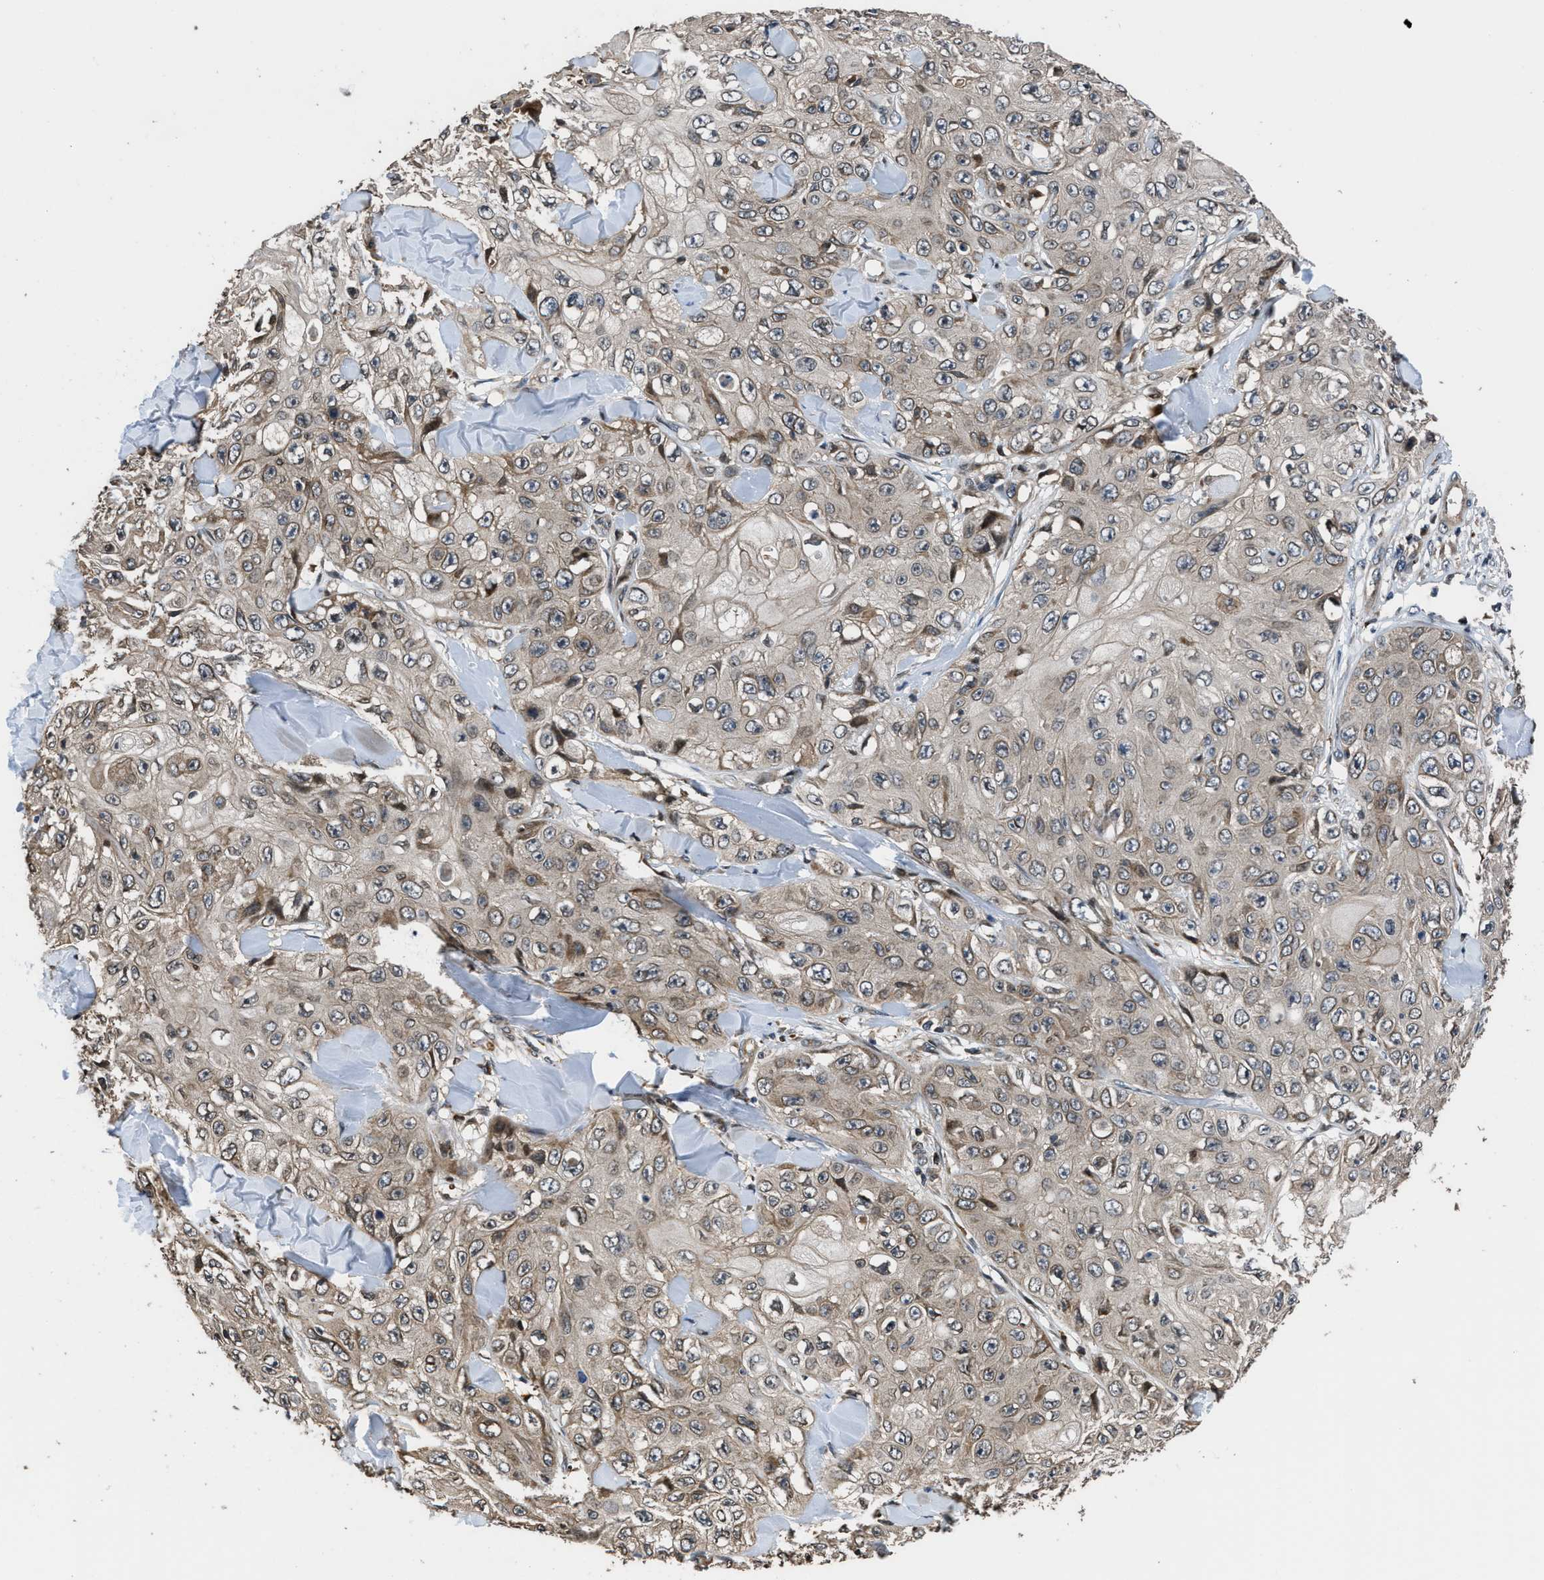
{"staining": {"intensity": "weak", "quantity": "25%-75%", "location": "cytoplasmic/membranous,nuclear"}, "tissue": "skin cancer", "cell_type": "Tumor cells", "image_type": "cancer", "snomed": [{"axis": "morphology", "description": "Squamous cell carcinoma, NOS"}, {"axis": "topography", "description": "Skin"}], "caption": "A histopathology image of human skin squamous cell carcinoma stained for a protein reveals weak cytoplasmic/membranous and nuclear brown staining in tumor cells. Nuclei are stained in blue.", "gene": "CTBS", "patient": {"sex": "male", "age": 86}}